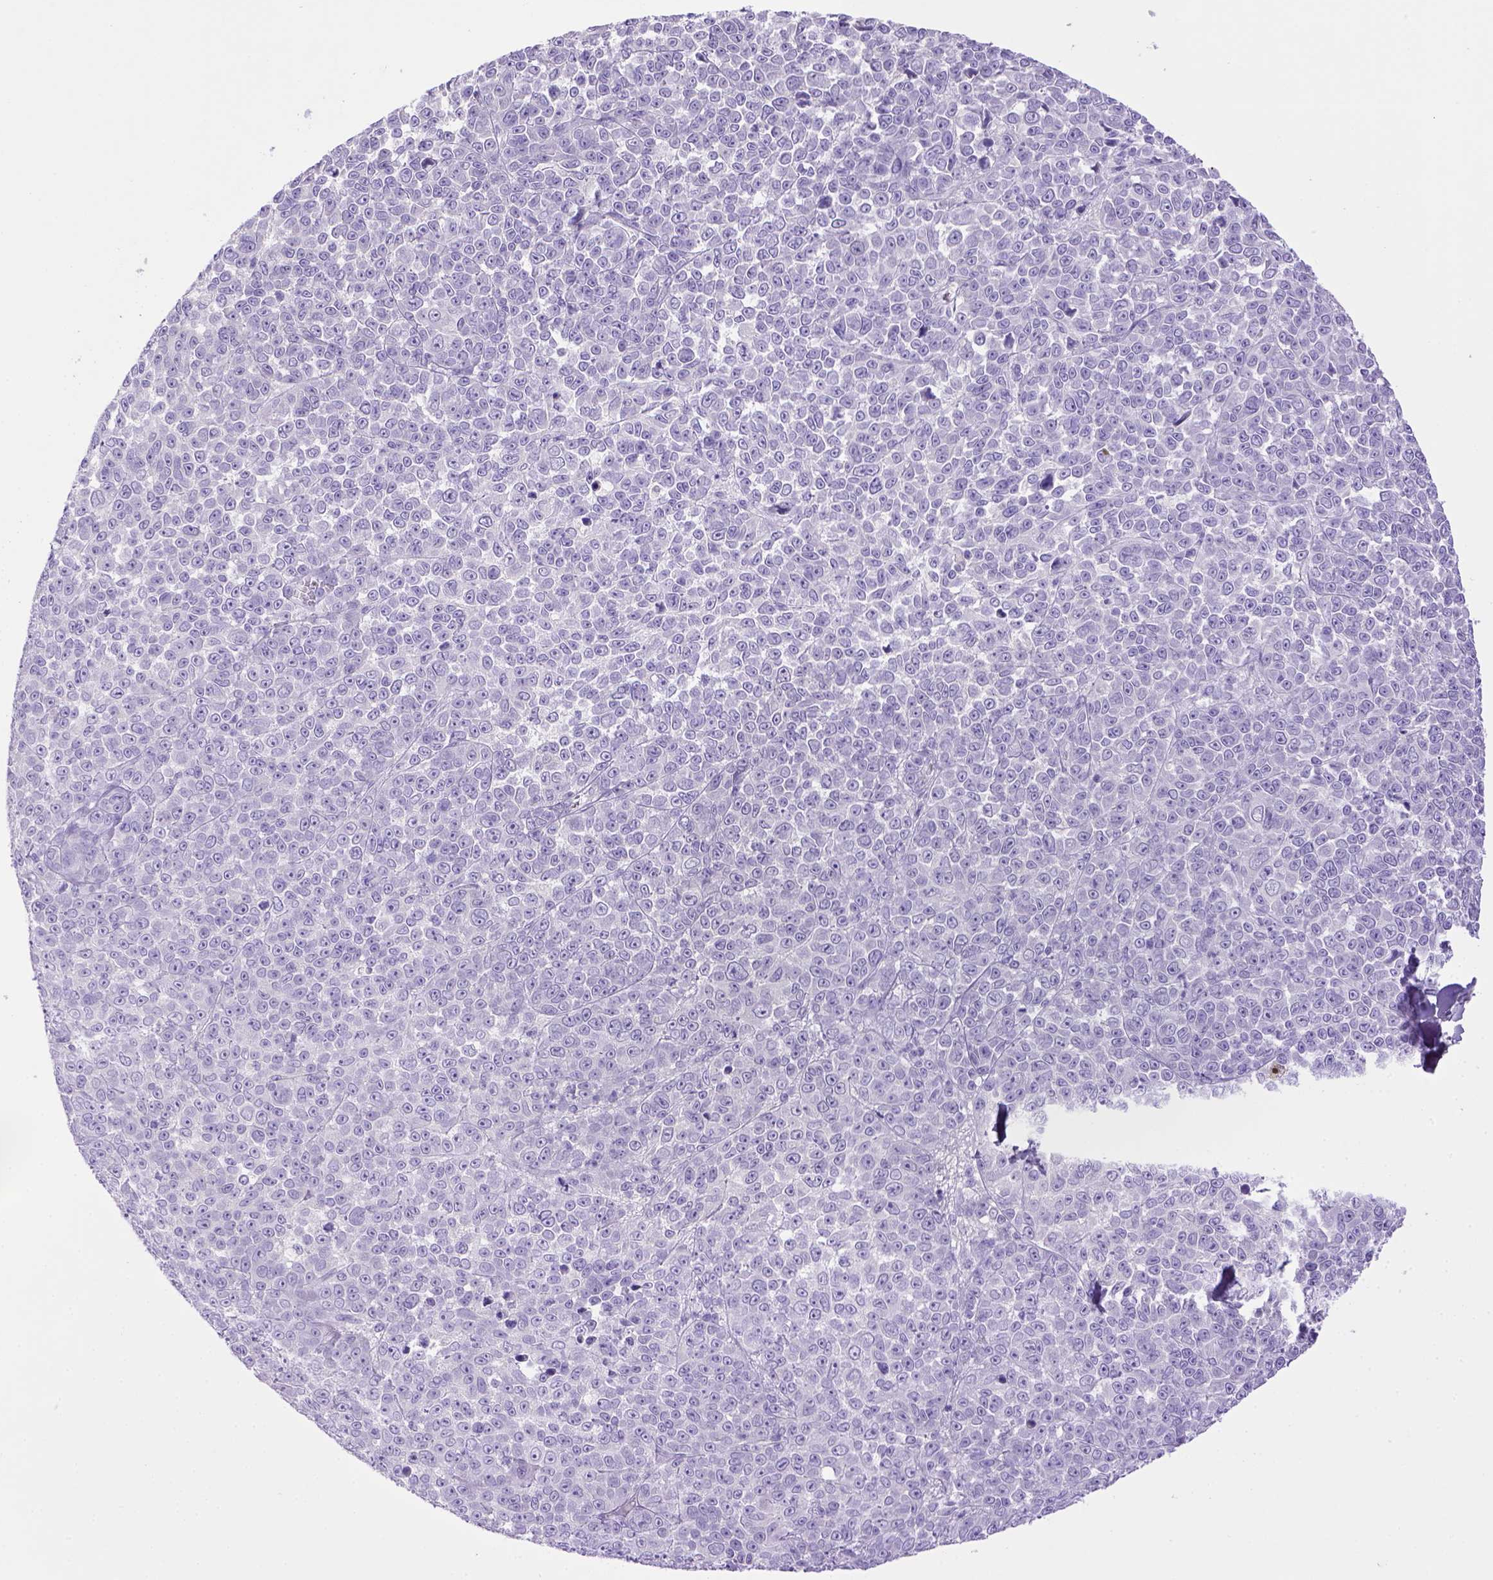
{"staining": {"intensity": "negative", "quantity": "none", "location": "none"}, "tissue": "melanoma", "cell_type": "Tumor cells", "image_type": "cancer", "snomed": [{"axis": "morphology", "description": "Malignant melanoma, NOS"}, {"axis": "topography", "description": "Skin"}], "caption": "Tumor cells are negative for brown protein staining in melanoma. (DAB (3,3'-diaminobenzidine) immunohistochemistry, high magnification).", "gene": "BAAT", "patient": {"sex": "female", "age": 95}}